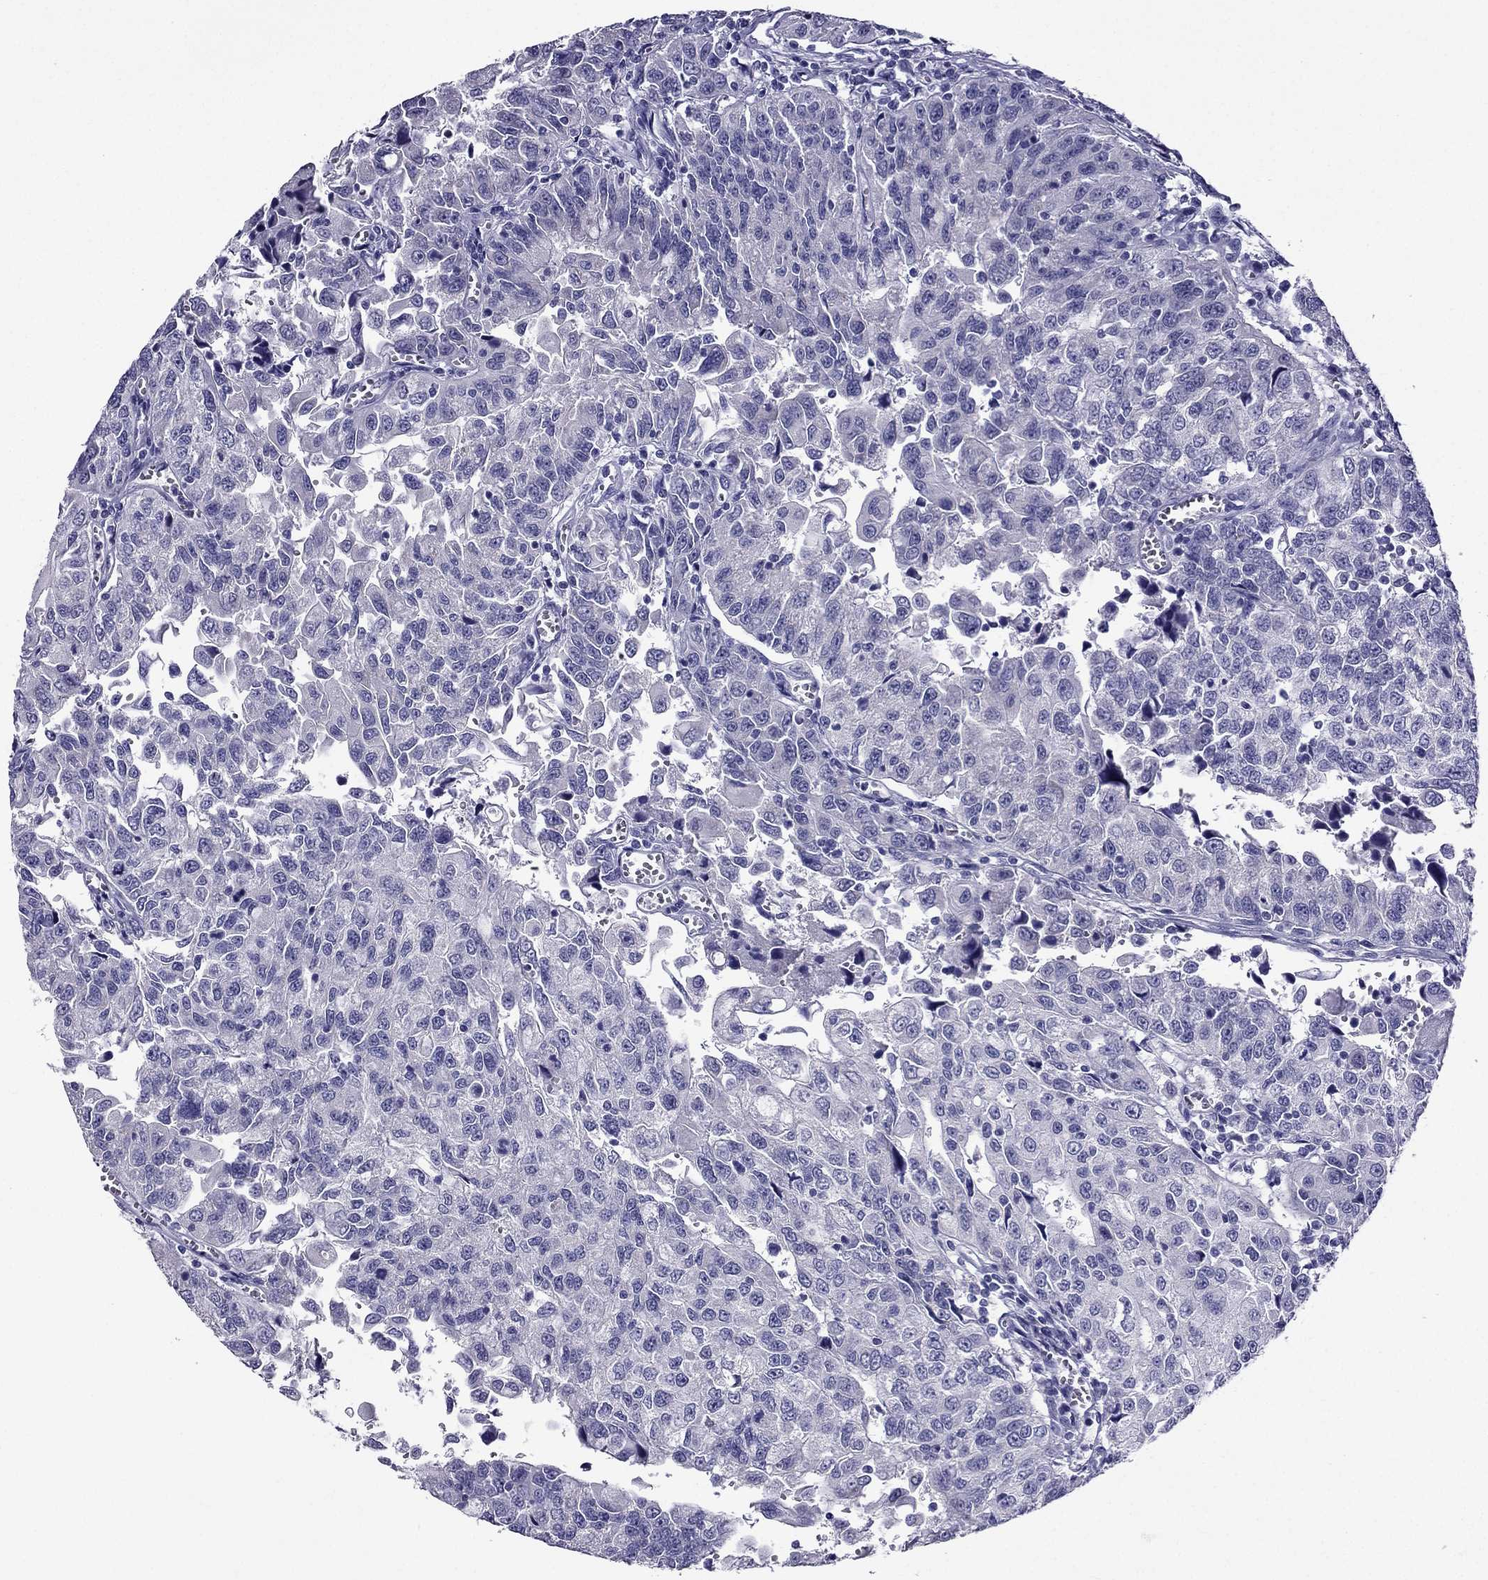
{"staining": {"intensity": "negative", "quantity": "none", "location": "none"}, "tissue": "urothelial cancer", "cell_type": "Tumor cells", "image_type": "cancer", "snomed": [{"axis": "morphology", "description": "Urothelial carcinoma, NOS"}, {"axis": "morphology", "description": "Urothelial carcinoma, High grade"}, {"axis": "topography", "description": "Urinary bladder"}], "caption": "DAB (3,3'-diaminobenzidine) immunohistochemical staining of human transitional cell carcinoma reveals no significant expression in tumor cells.", "gene": "ZNF541", "patient": {"sex": "female", "age": 73}}